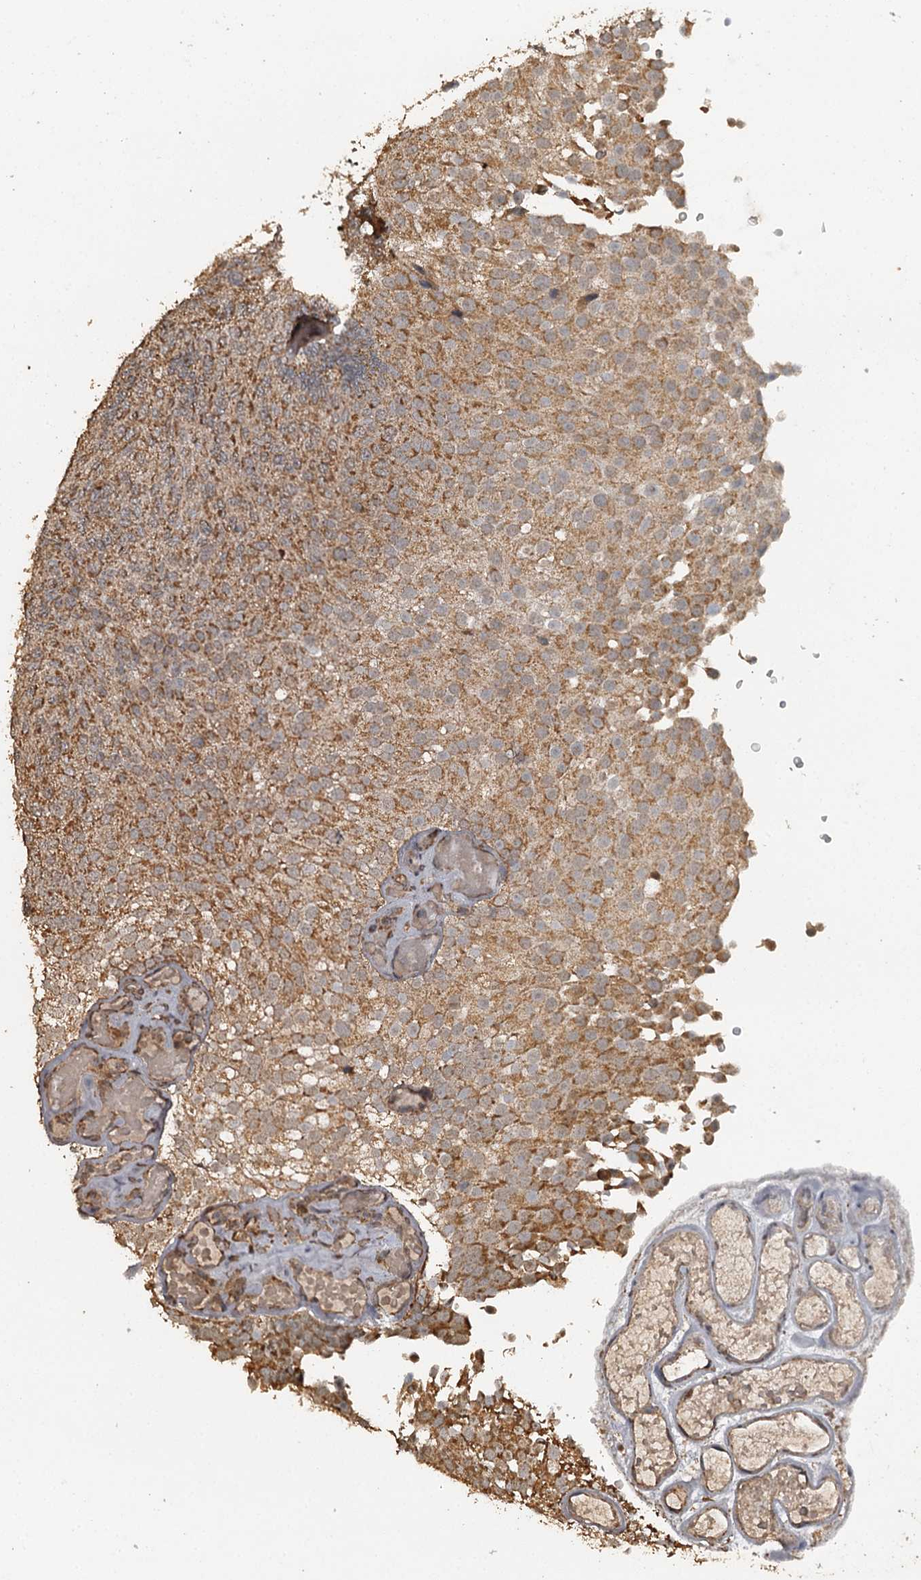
{"staining": {"intensity": "moderate", "quantity": ">75%", "location": "cytoplasmic/membranous"}, "tissue": "urothelial cancer", "cell_type": "Tumor cells", "image_type": "cancer", "snomed": [{"axis": "morphology", "description": "Urothelial carcinoma, Low grade"}, {"axis": "topography", "description": "Urinary bladder"}], "caption": "Moderate cytoplasmic/membranous expression for a protein is identified in approximately >75% of tumor cells of urothelial carcinoma (low-grade) using IHC.", "gene": "WIPI1", "patient": {"sex": "male", "age": 78}}